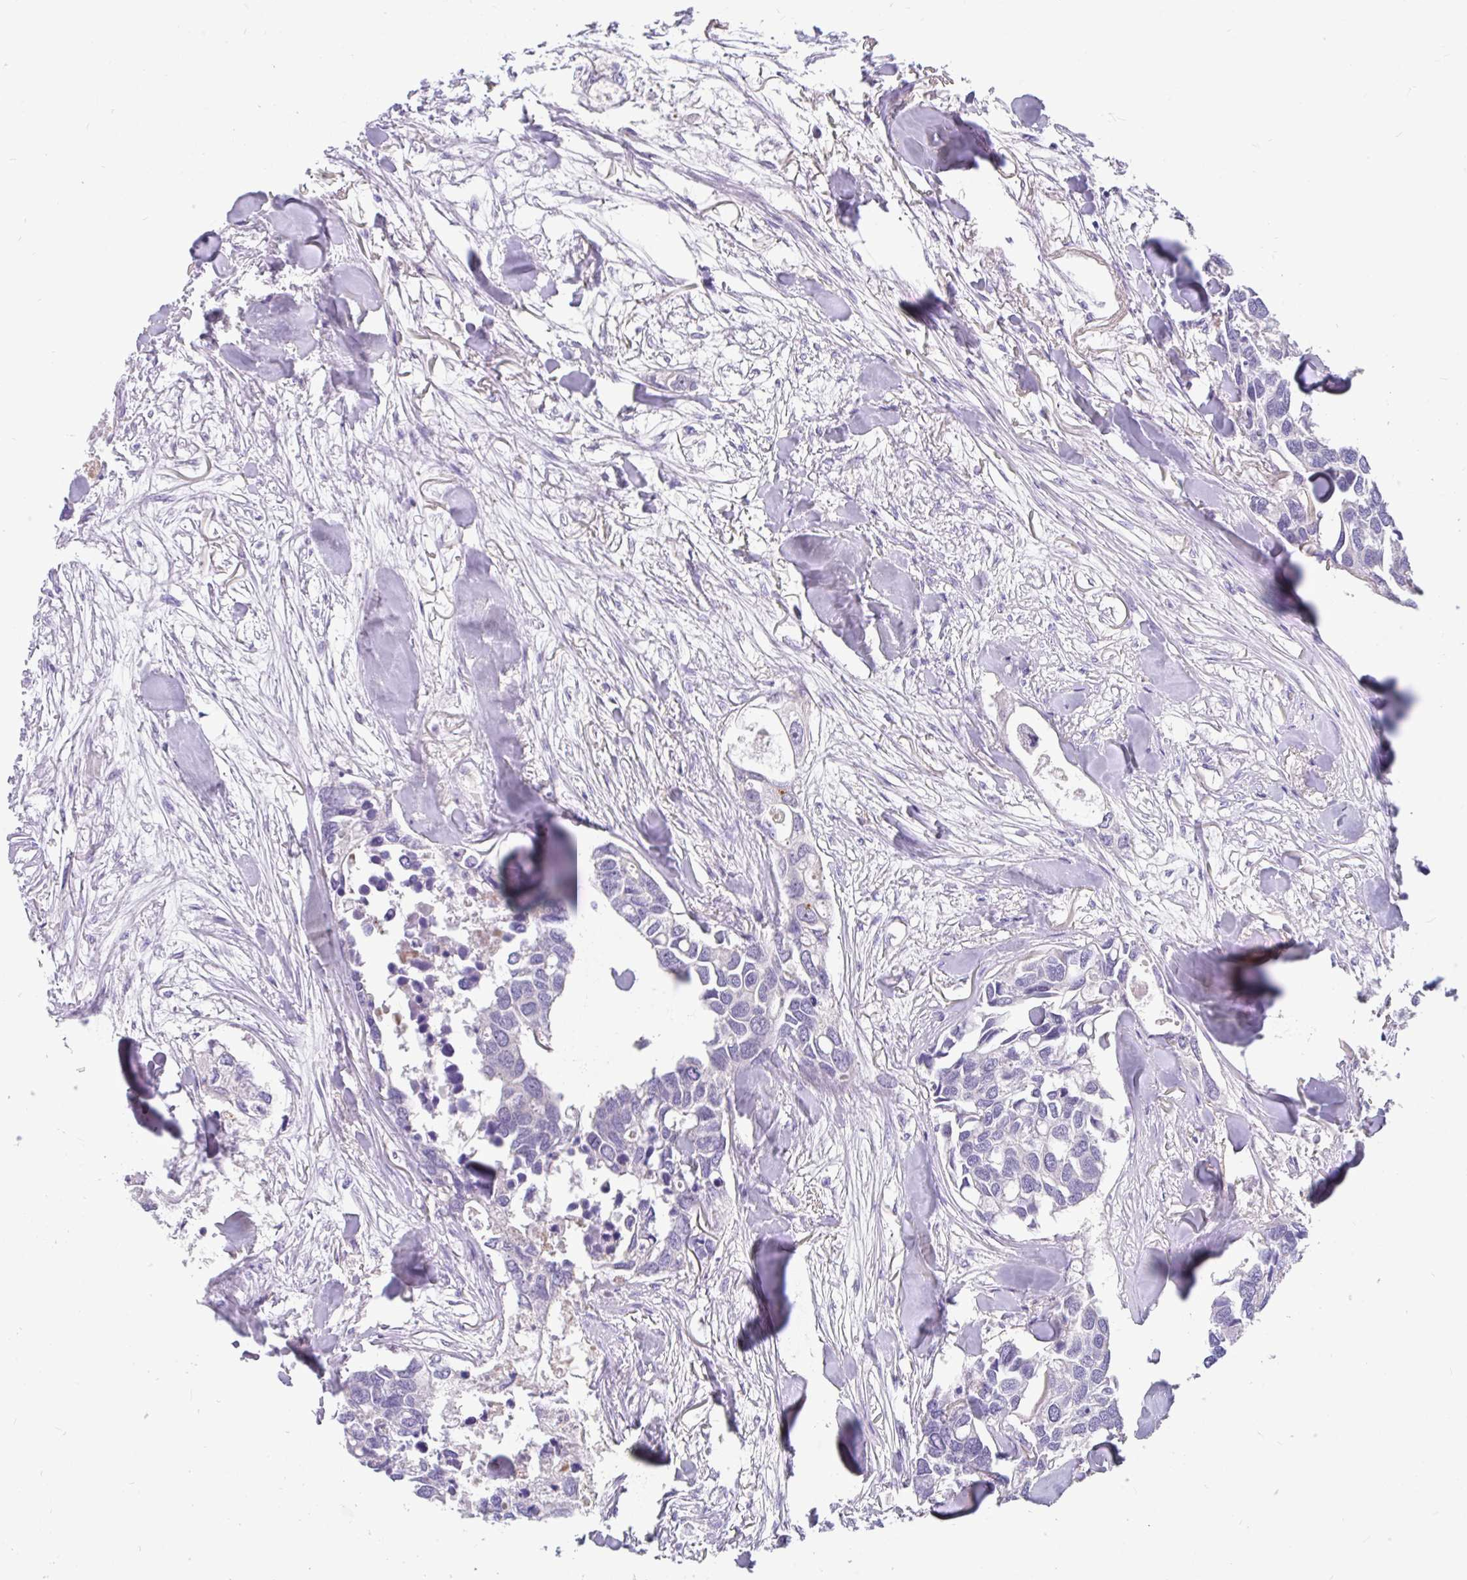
{"staining": {"intensity": "negative", "quantity": "none", "location": "none"}, "tissue": "breast cancer", "cell_type": "Tumor cells", "image_type": "cancer", "snomed": [{"axis": "morphology", "description": "Duct carcinoma"}, {"axis": "topography", "description": "Breast"}], "caption": "An image of human breast cancer is negative for staining in tumor cells.", "gene": "KIAA2013", "patient": {"sex": "female", "age": 83}}